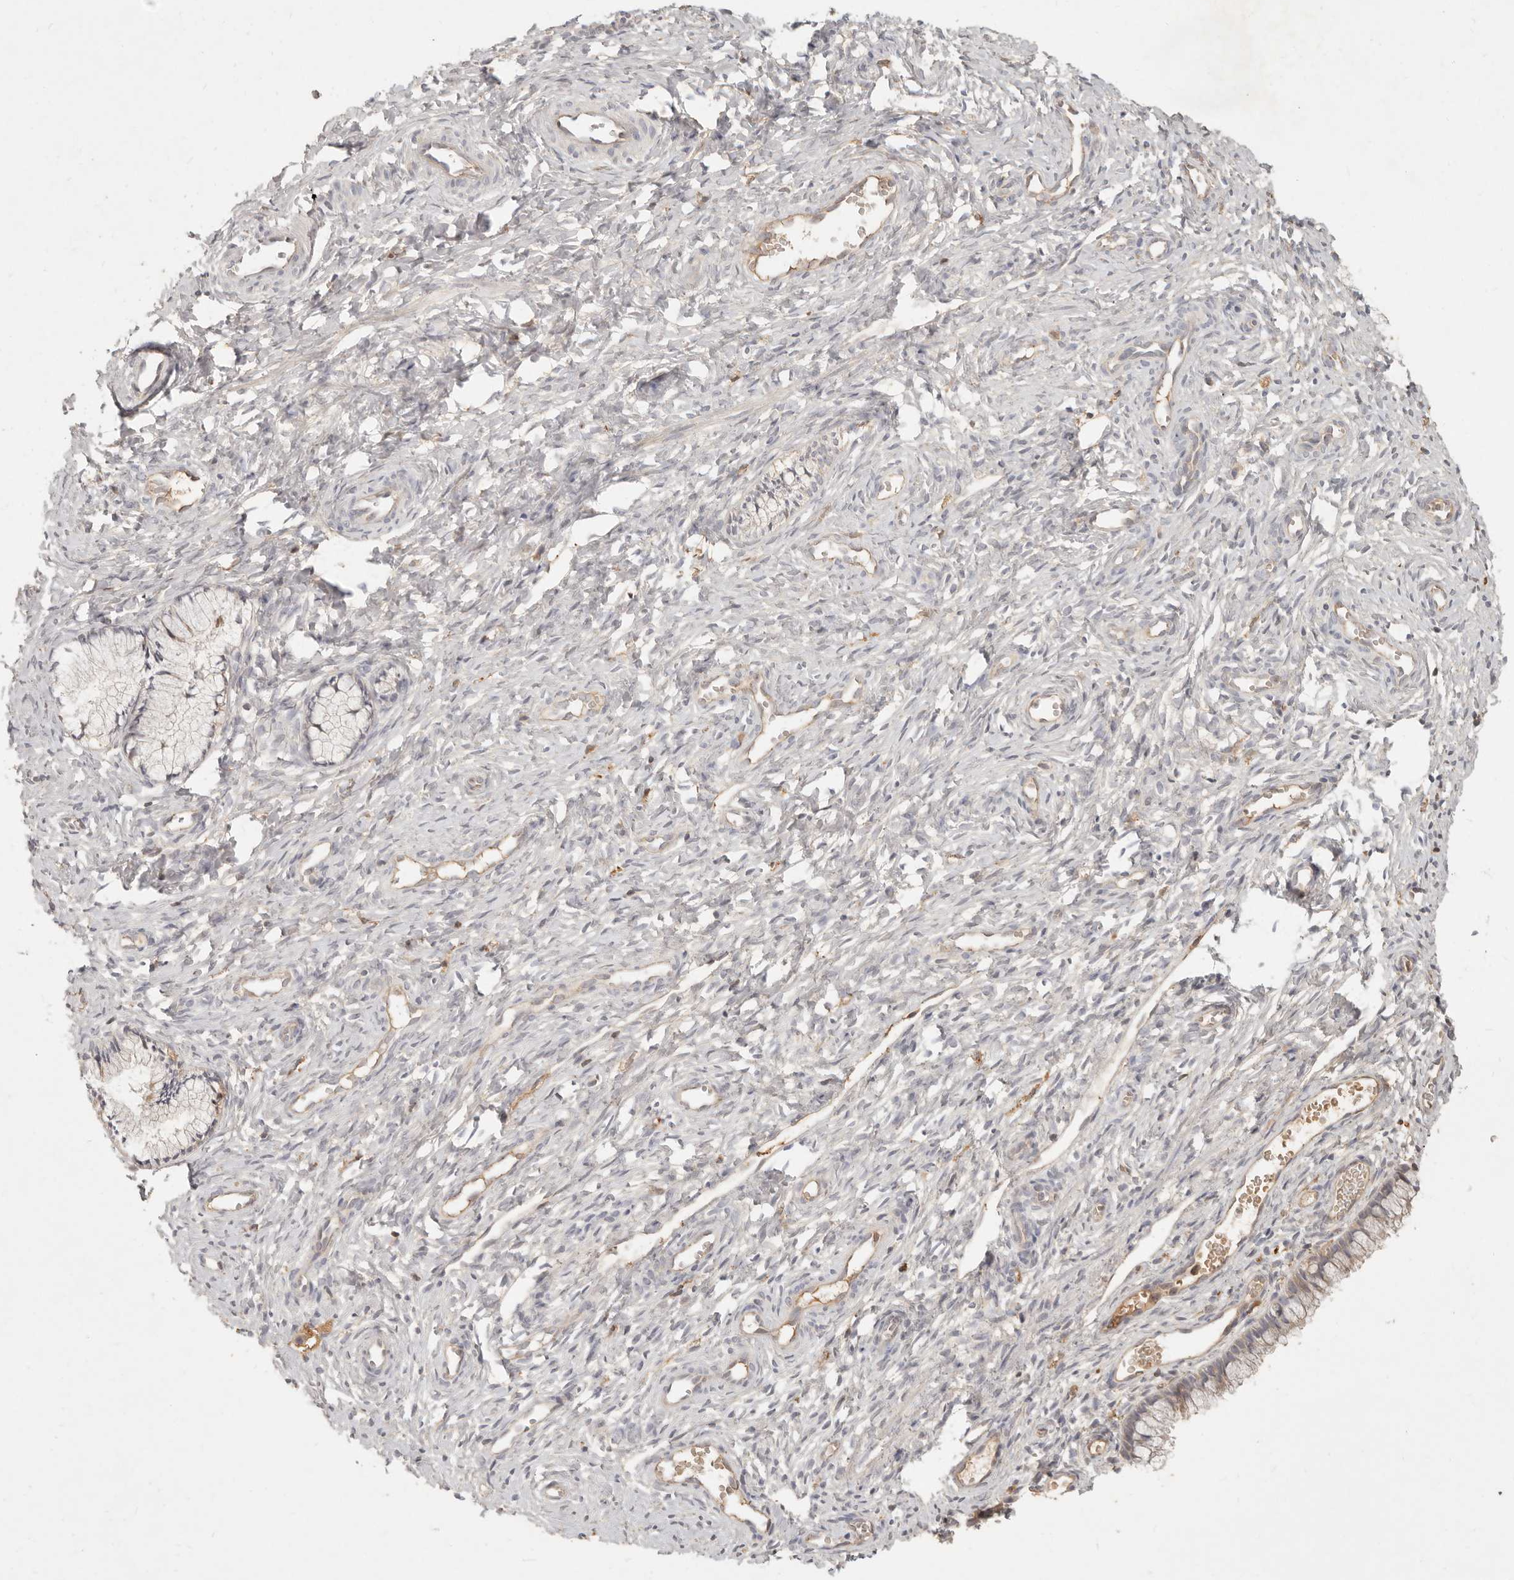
{"staining": {"intensity": "weak", "quantity": "<25%", "location": "cytoplasmic/membranous"}, "tissue": "cervix", "cell_type": "Glandular cells", "image_type": "normal", "snomed": [{"axis": "morphology", "description": "Normal tissue, NOS"}, {"axis": "topography", "description": "Cervix"}], "caption": "This is a photomicrograph of immunohistochemistry staining of normal cervix, which shows no staining in glandular cells.", "gene": "NECAP2", "patient": {"sex": "female", "age": 27}}